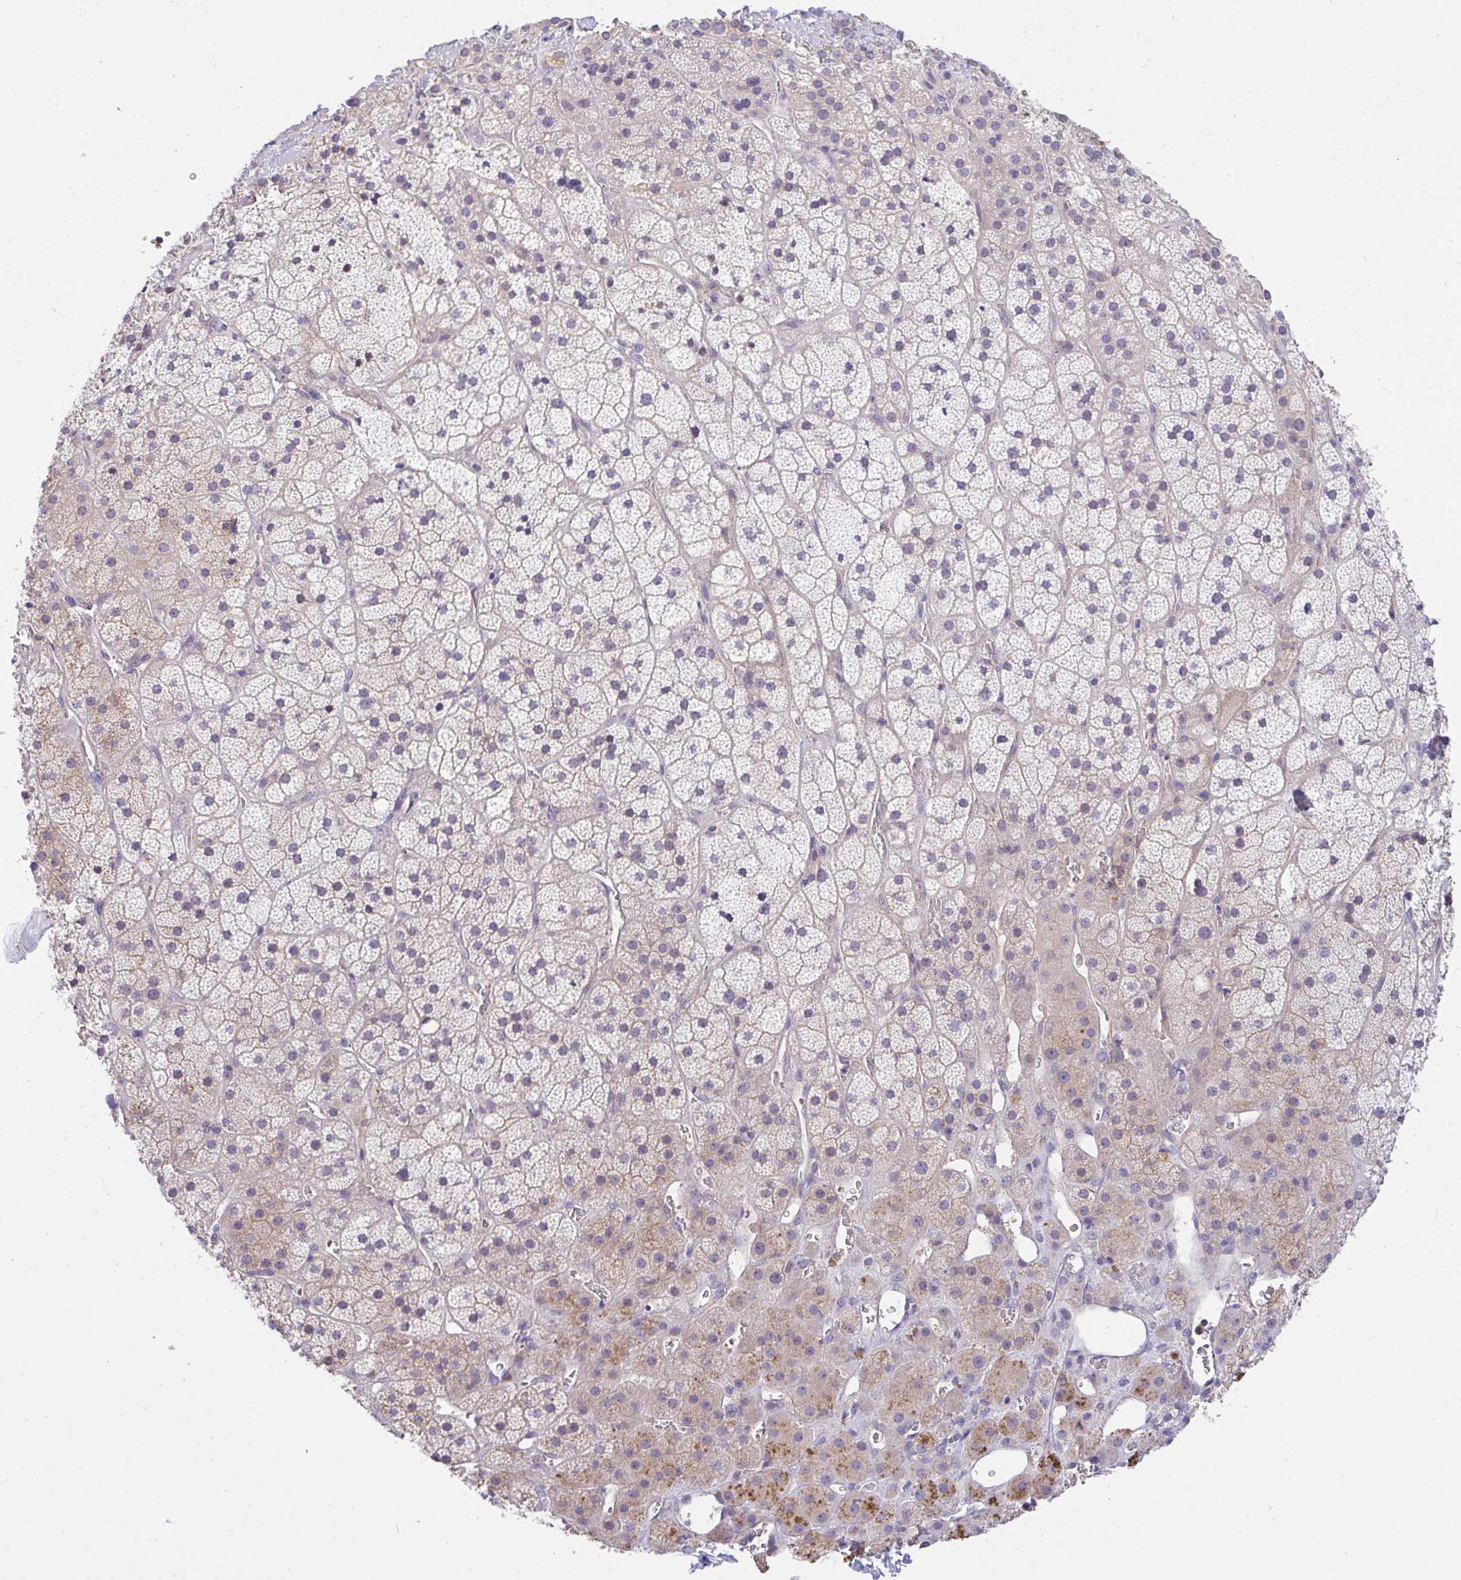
{"staining": {"intensity": "moderate", "quantity": "<25%", "location": "cytoplasmic/membranous"}, "tissue": "adrenal gland", "cell_type": "Glandular cells", "image_type": "normal", "snomed": [{"axis": "morphology", "description": "Normal tissue, NOS"}, {"axis": "topography", "description": "Adrenal gland"}], "caption": "An immunohistochemistry image of unremarkable tissue is shown. Protein staining in brown labels moderate cytoplasmic/membranous positivity in adrenal gland within glandular cells.", "gene": "TLN2", "patient": {"sex": "male", "age": 57}}